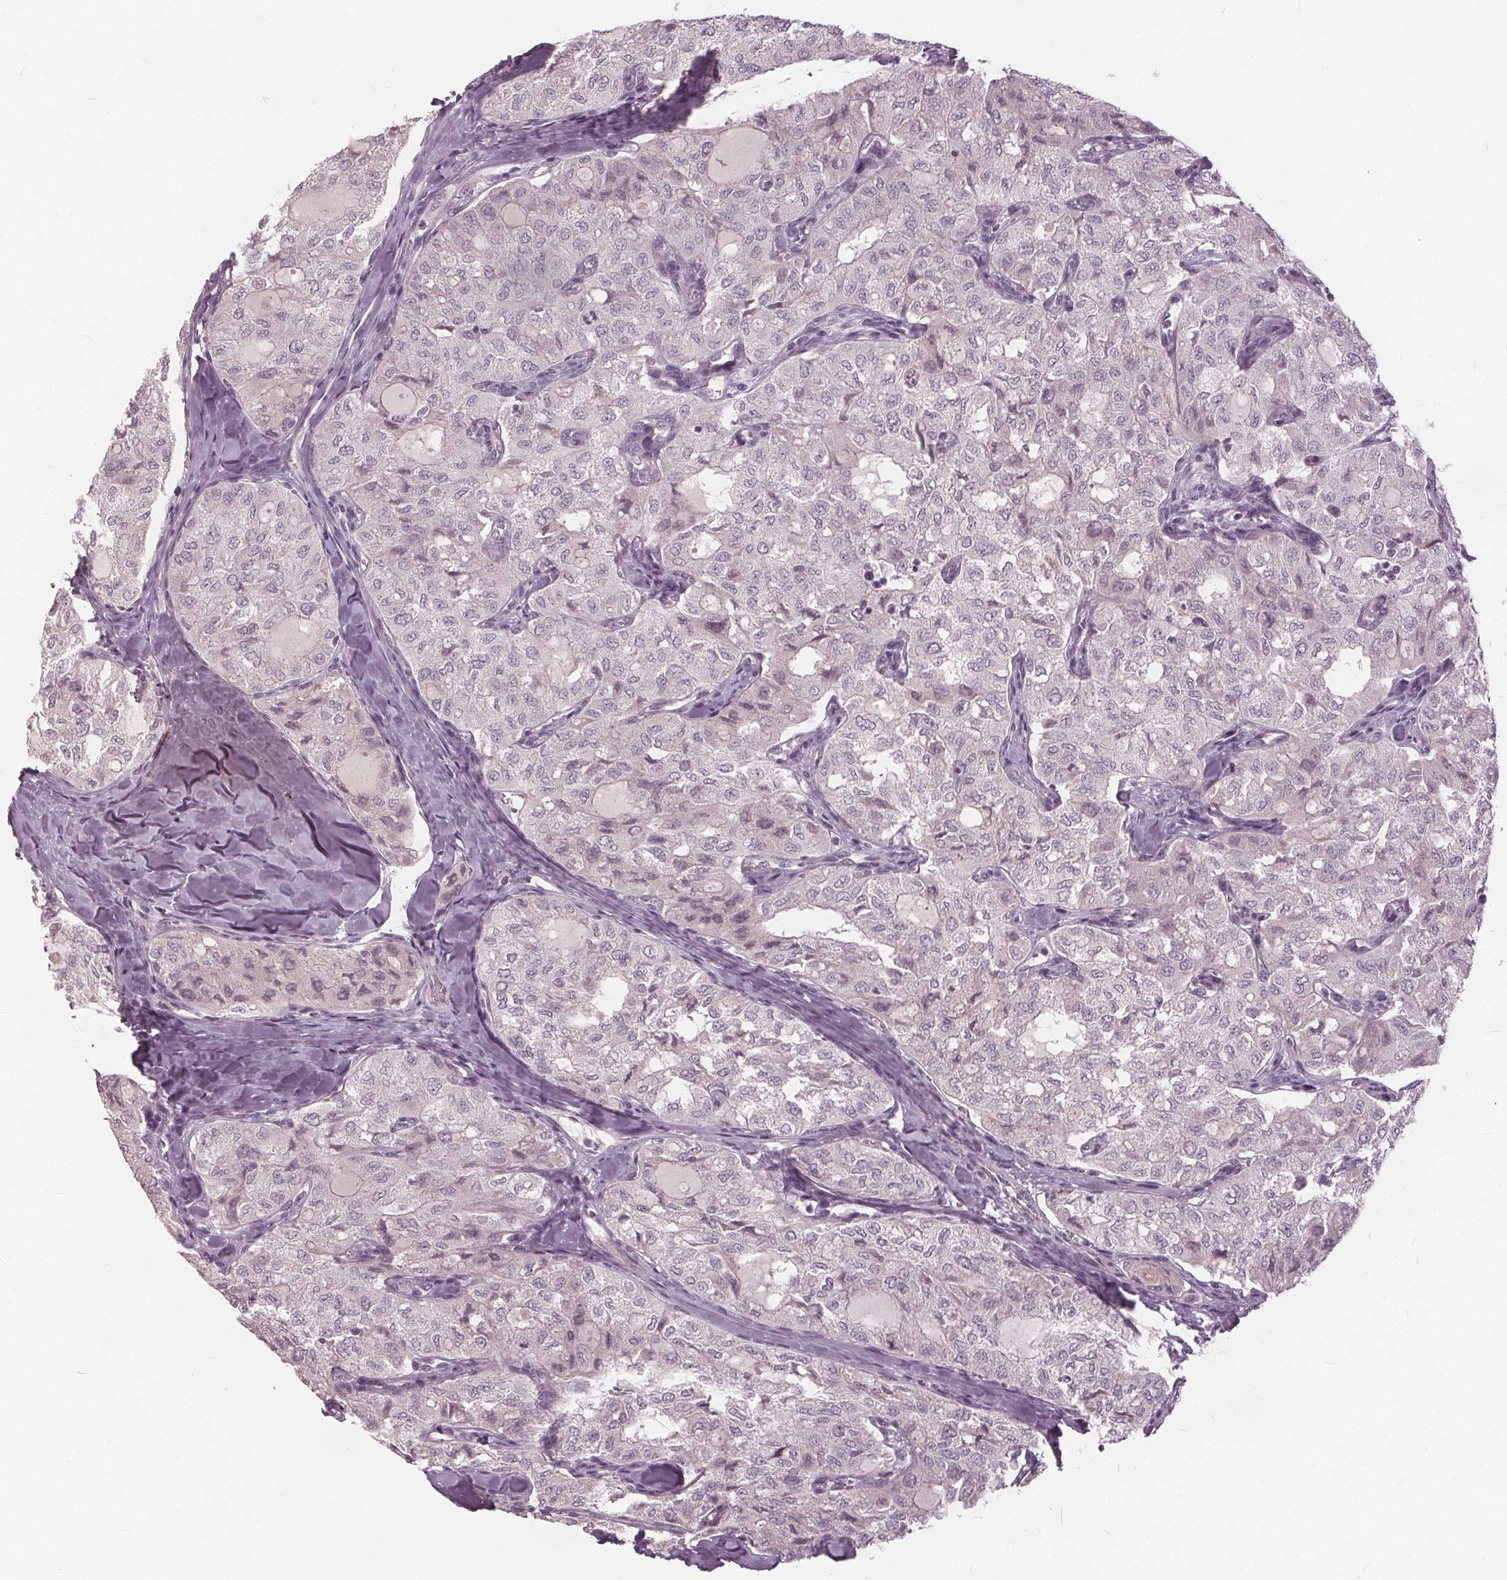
{"staining": {"intensity": "negative", "quantity": "none", "location": "none"}, "tissue": "thyroid cancer", "cell_type": "Tumor cells", "image_type": "cancer", "snomed": [{"axis": "morphology", "description": "Follicular adenoma carcinoma, NOS"}, {"axis": "topography", "description": "Thyroid gland"}], "caption": "Immunohistochemistry (IHC) of thyroid cancer (follicular adenoma carcinoma) exhibits no expression in tumor cells.", "gene": "KLK13", "patient": {"sex": "male", "age": 75}}